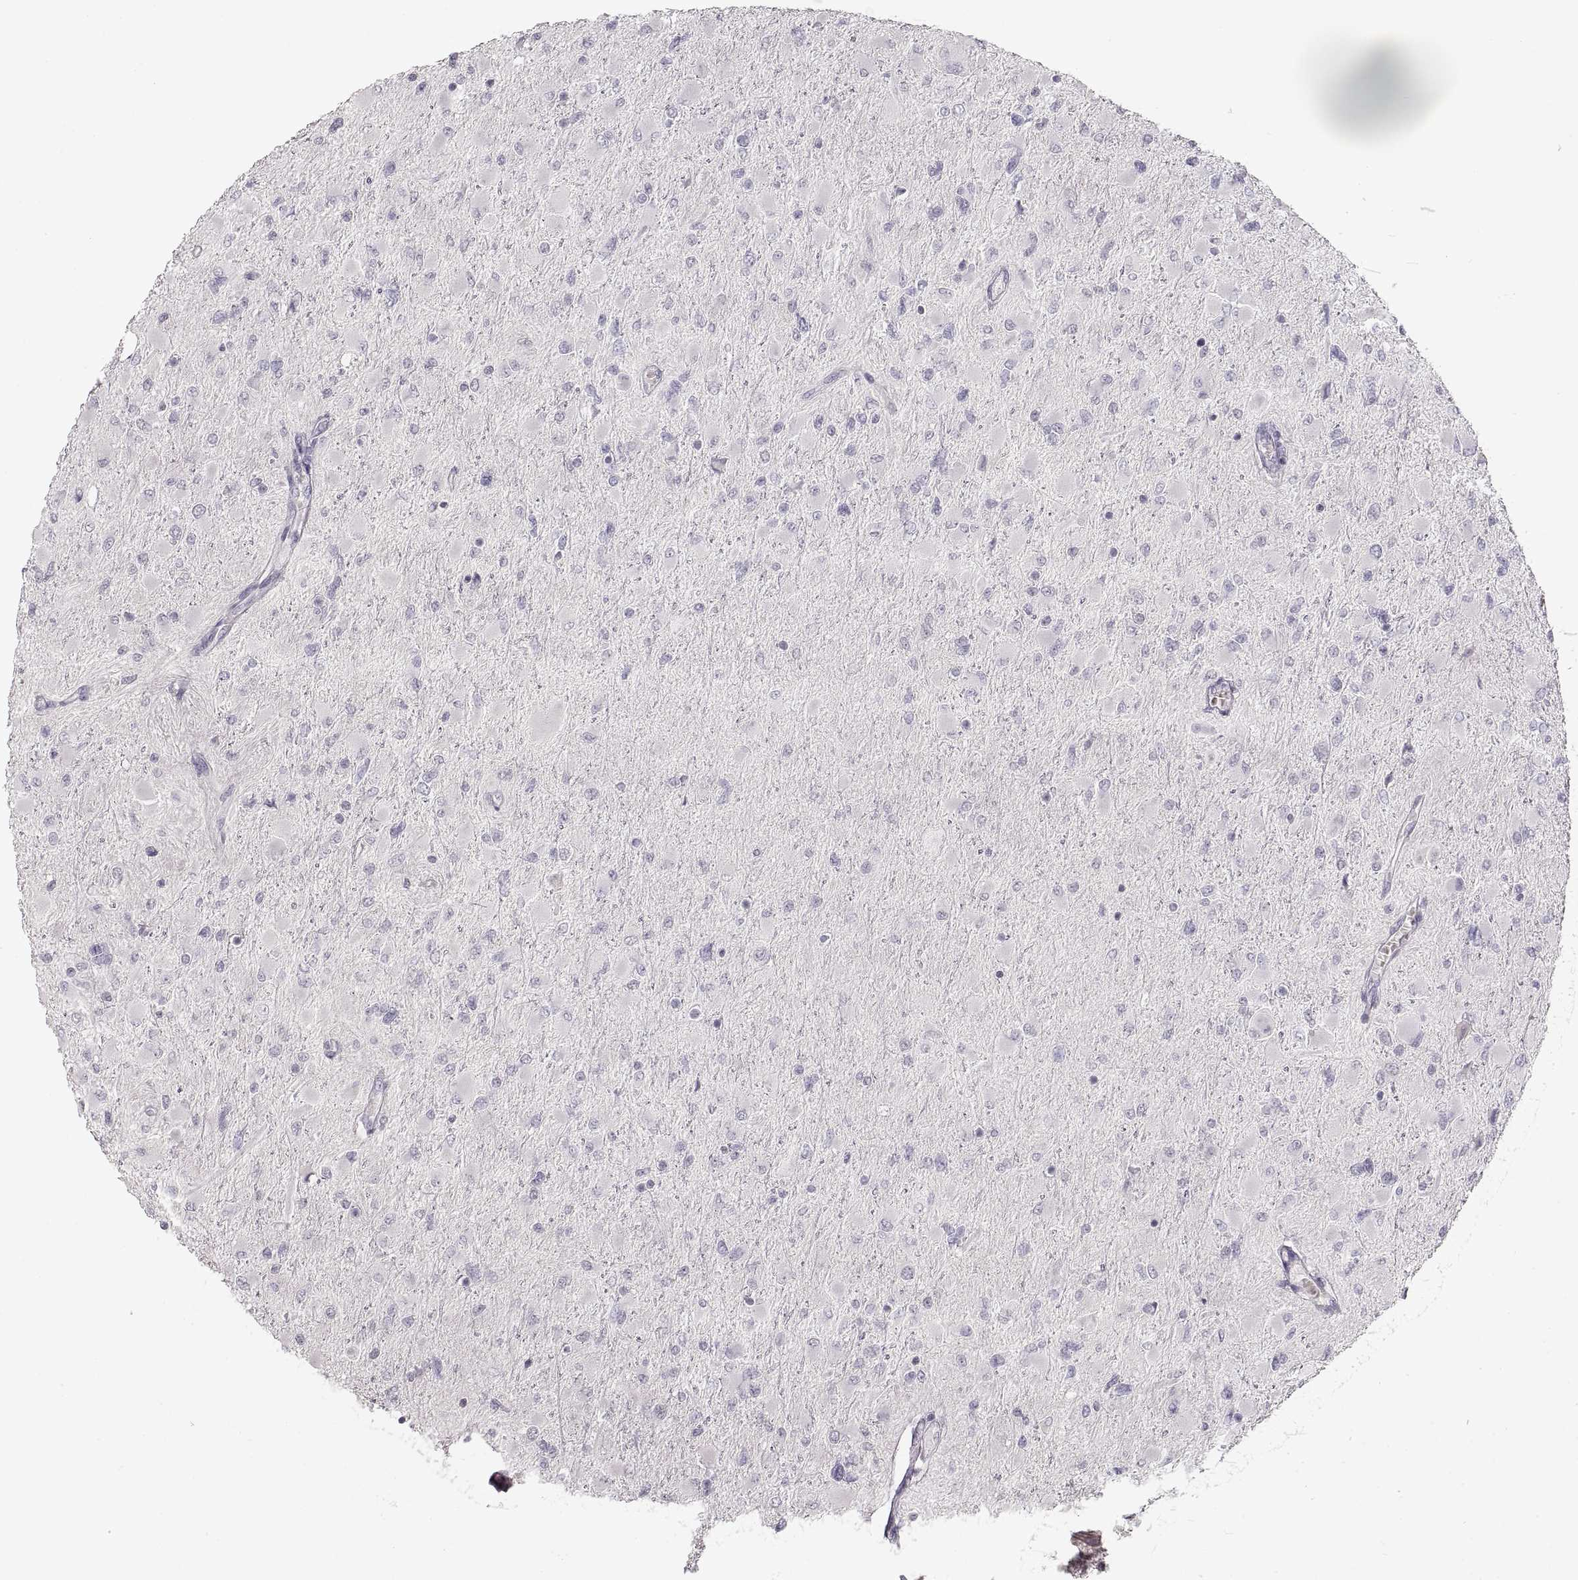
{"staining": {"intensity": "negative", "quantity": "none", "location": "none"}, "tissue": "glioma", "cell_type": "Tumor cells", "image_type": "cancer", "snomed": [{"axis": "morphology", "description": "Glioma, malignant, High grade"}, {"axis": "topography", "description": "Cerebral cortex"}], "caption": "High magnification brightfield microscopy of glioma stained with DAB (3,3'-diaminobenzidine) (brown) and counterstained with hematoxylin (blue): tumor cells show no significant staining.", "gene": "PCSK2", "patient": {"sex": "female", "age": 36}}